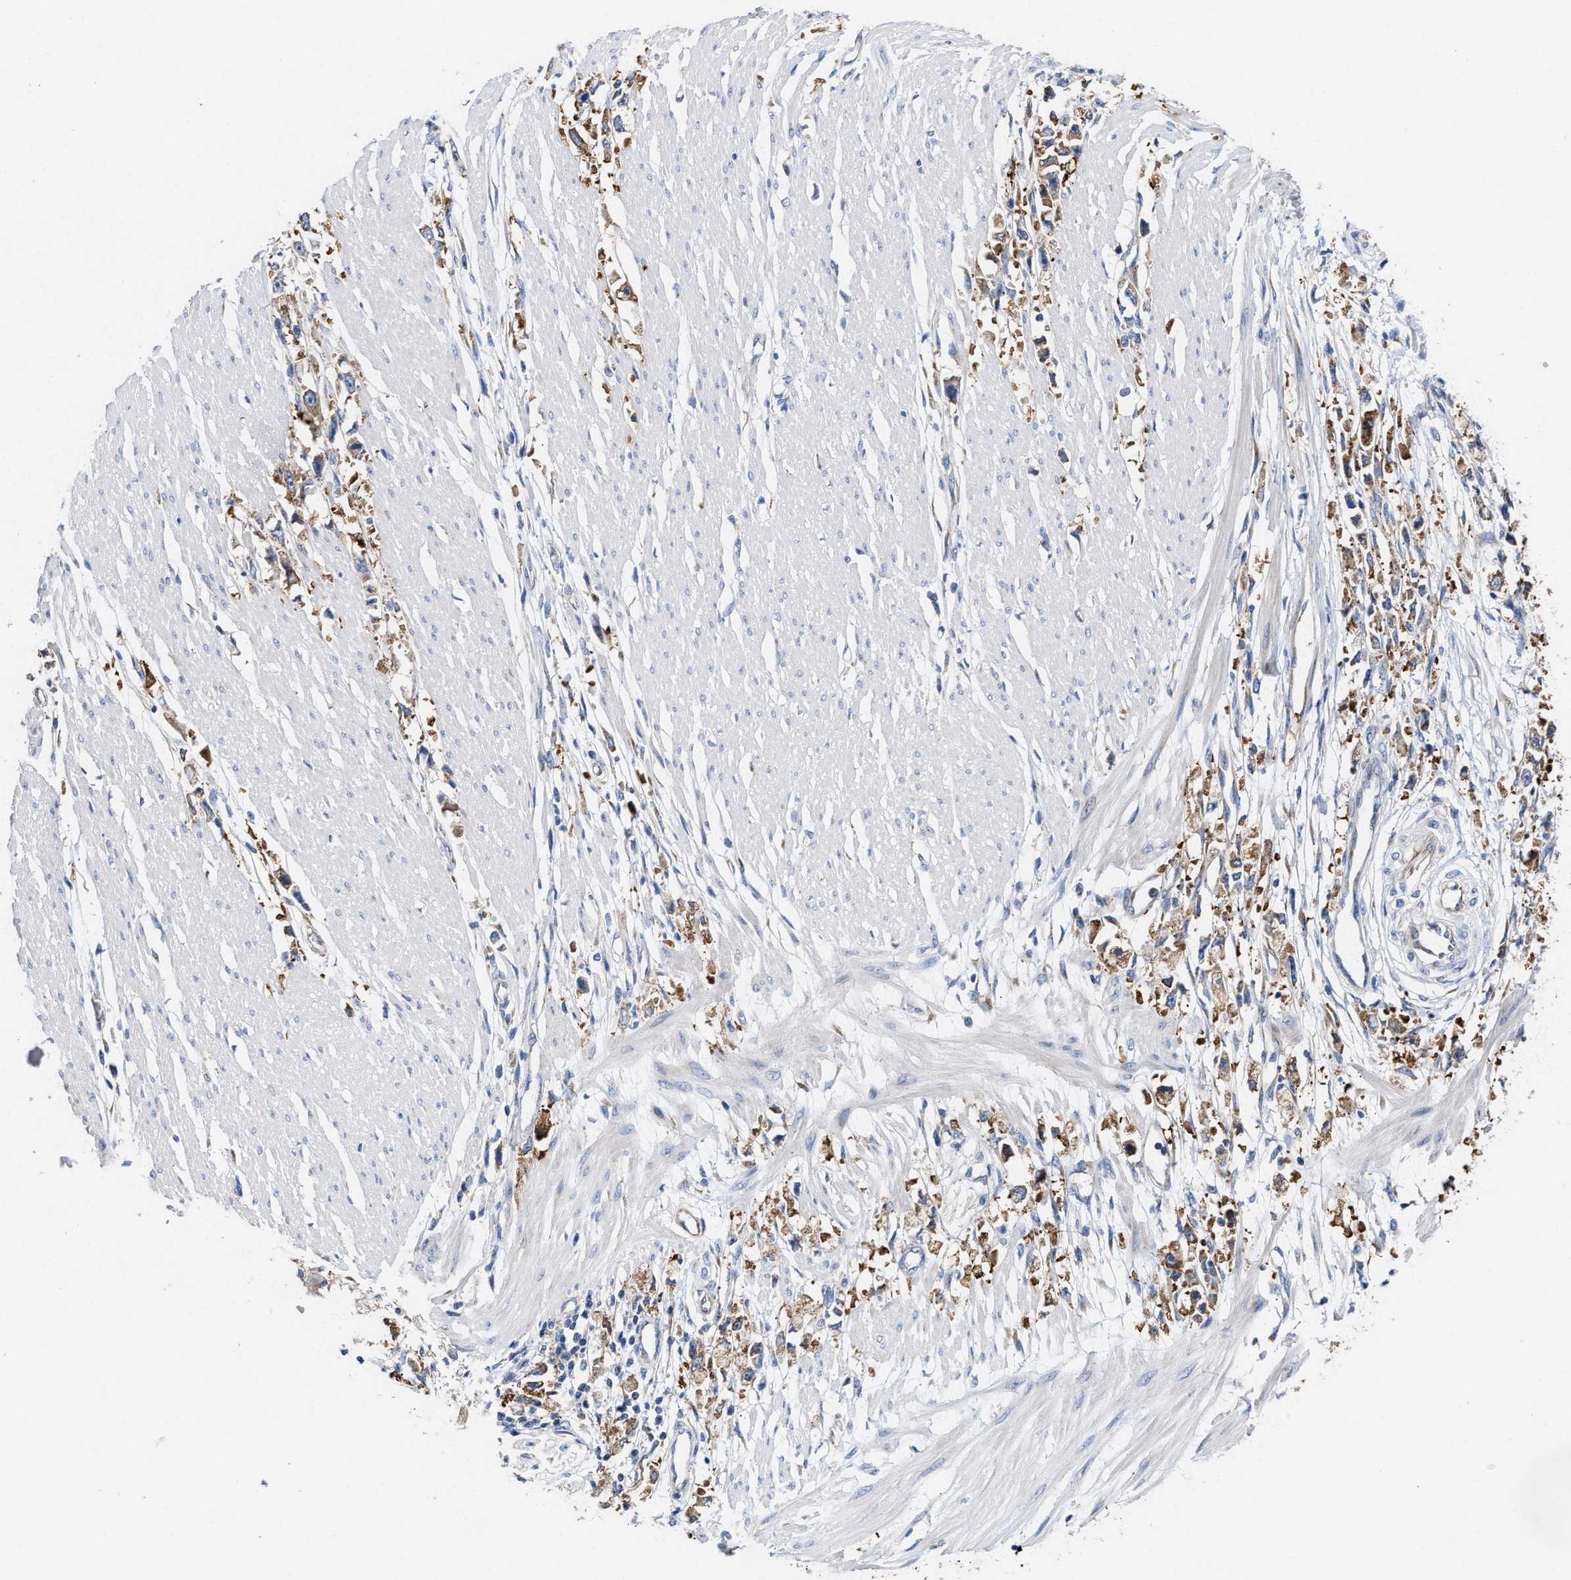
{"staining": {"intensity": "moderate", "quantity": ">75%", "location": "cytoplasmic/membranous"}, "tissue": "stomach cancer", "cell_type": "Tumor cells", "image_type": "cancer", "snomed": [{"axis": "morphology", "description": "Adenocarcinoma, NOS"}, {"axis": "topography", "description": "Stomach"}], "caption": "A brown stain shows moderate cytoplasmic/membranous expression of a protein in human stomach adenocarcinoma tumor cells.", "gene": "PPP1R15A", "patient": {"sex": "female", "age": 59}}